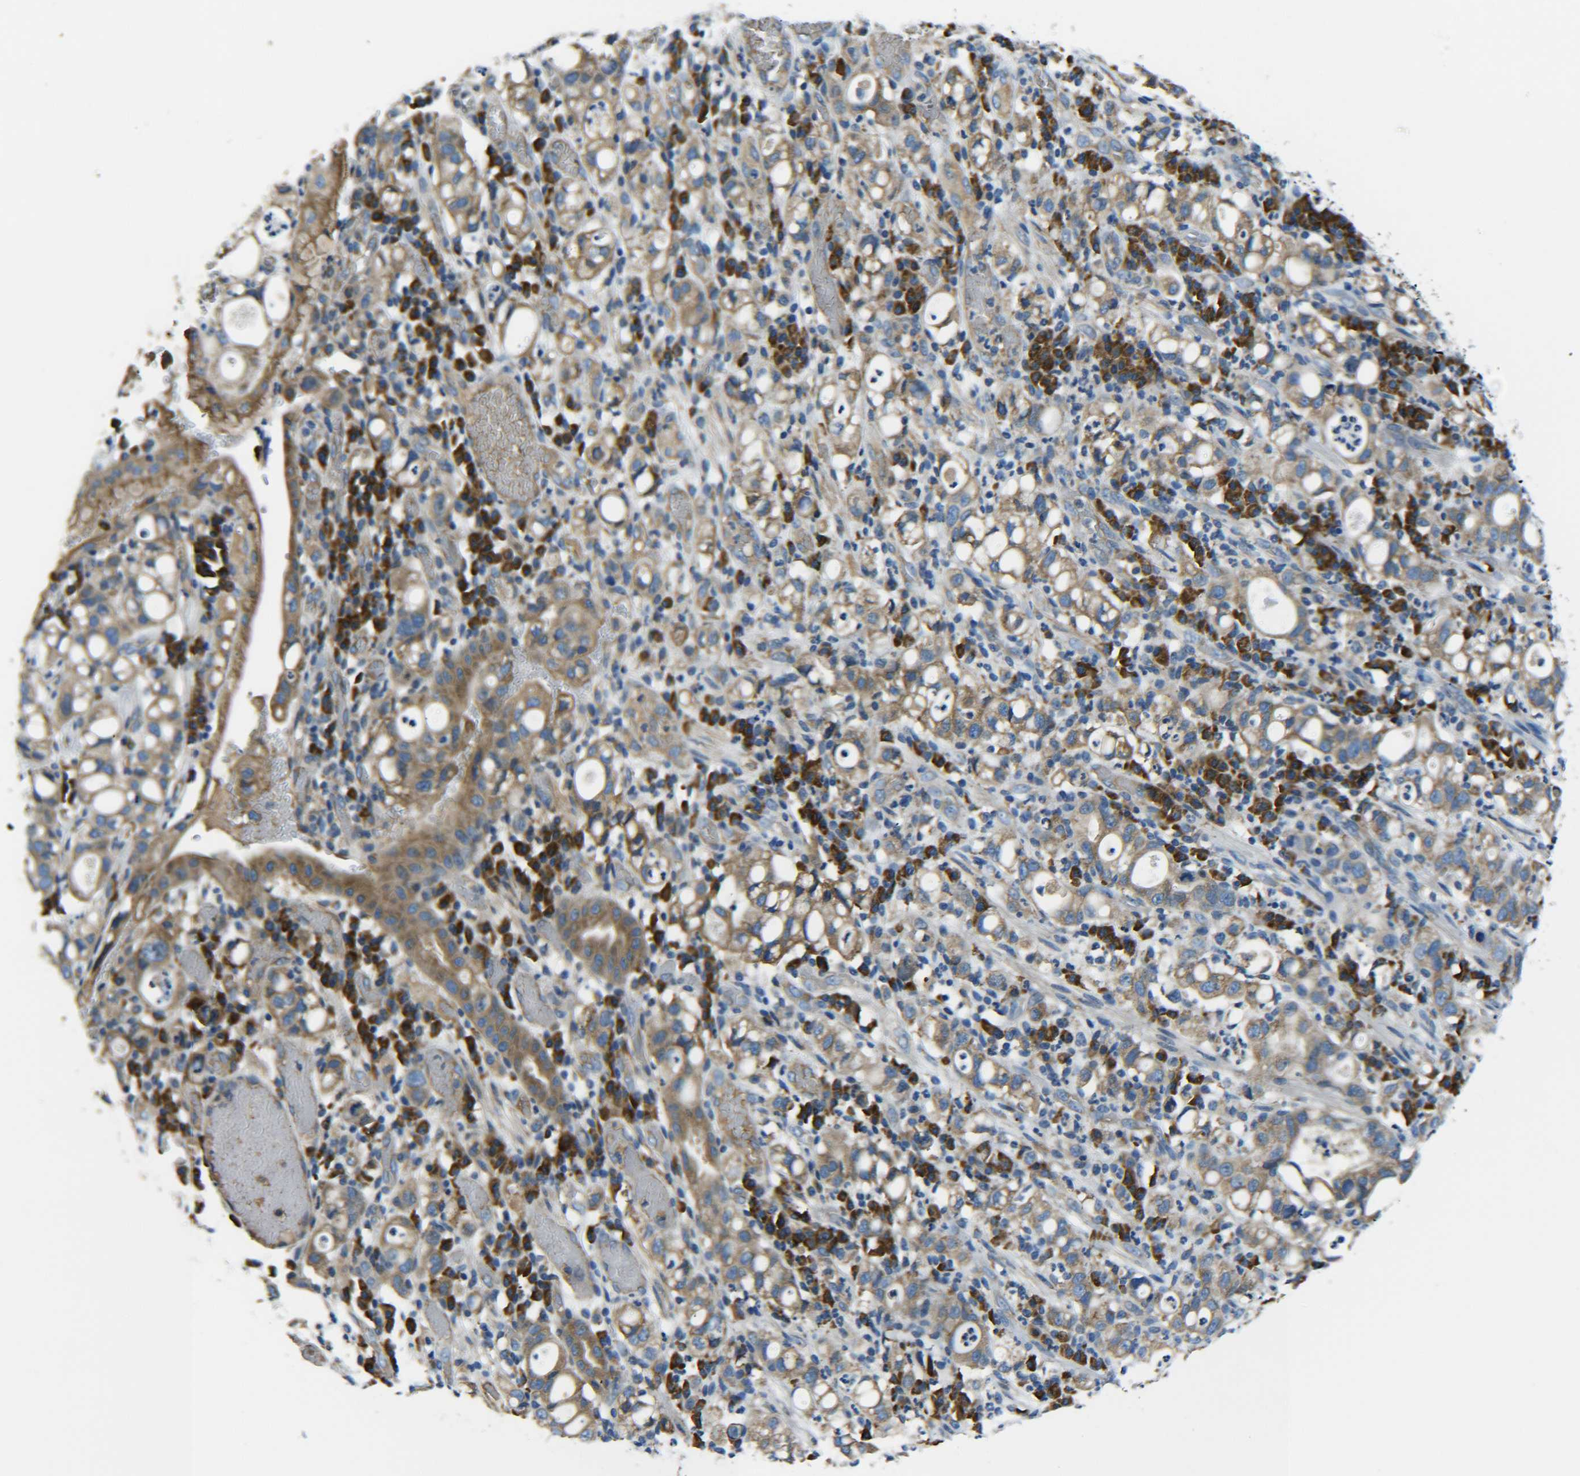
{"staining": {"intensity": "moderate", "quantity": ">75%", "location": "cytoplasmic/membranous"}, "tissue": "stomach cancer", "cell_type": "Tumor cells", "image_type": "cancer", "snomed": [{"axis": "morphology", "description": "Adenocarcinoma, NOS"}, {"axis": "topography", "description": "Stomach"}], "caption": "The histopathology image shows staining of stomach cancer (adenocarcinoma), revealing moderate cytoplasmic/membranous protein expression (brown color) within tumor cells.", "gene": "PREB", "patient": {"sex": "female", "age": 75}}